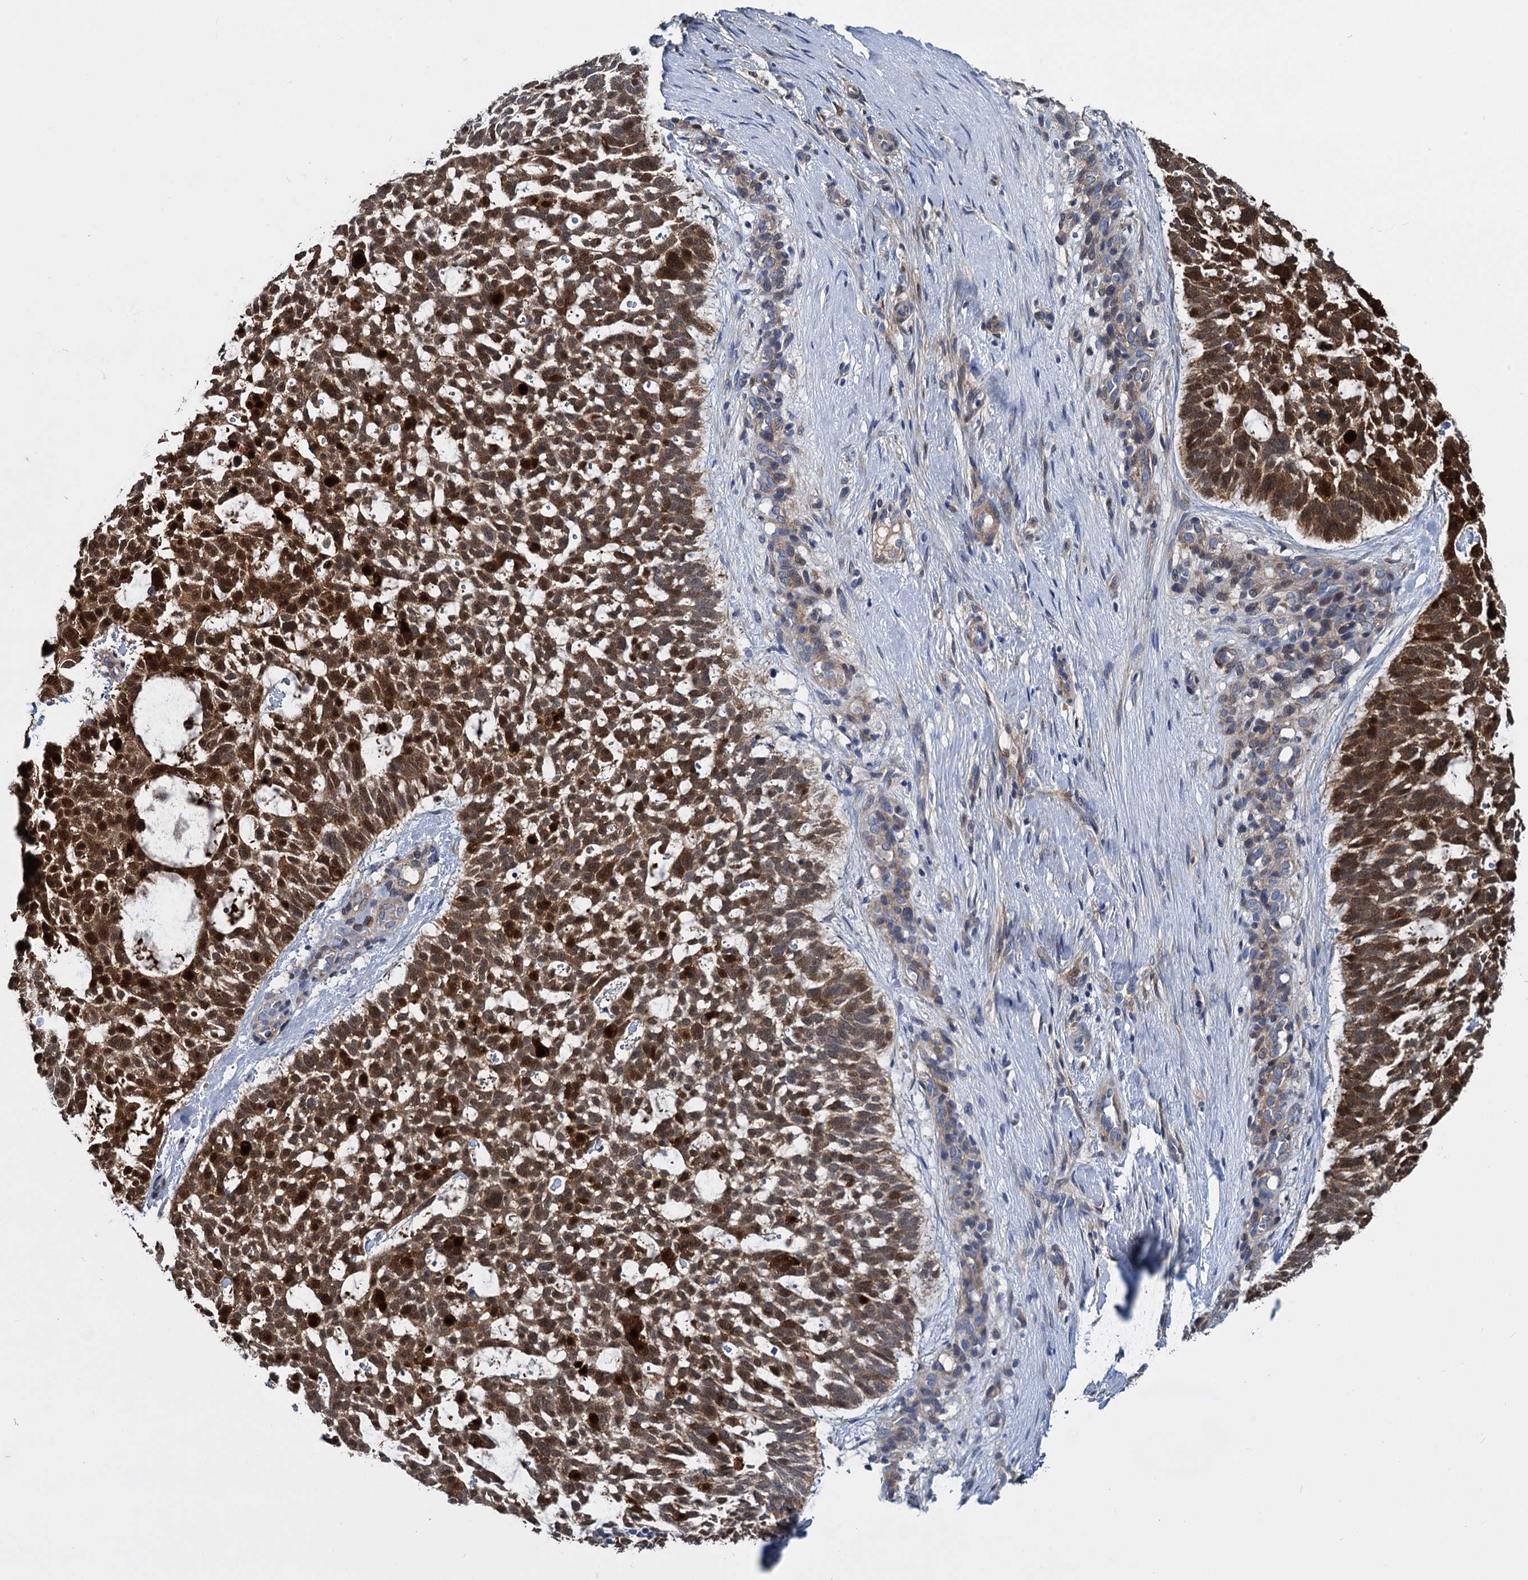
{"staining": {"intensity": "strong", "quantity": ">75%", "location": "cytoplasmic/membranous,nuclear"}, "tissue": "skin cancer", "cell_type": "Tumor cells", "image_type": "cancer", "snomed": [{"axis": "morphology", "description": "Basal cell carcinoma"}, {"axis": "topography", "description": "Skin"}], "caption": "Immunohistochemistry (IHC) histopathology image of human skin basal cell carcinoma stained for a protein (brown), which reveals high levels of strong cytoplasmic/membranous and nuclear positivity in about >75% of tumor cells.", "gene": "GSTM3", "patient": {"sex": "male", "age": 88}}